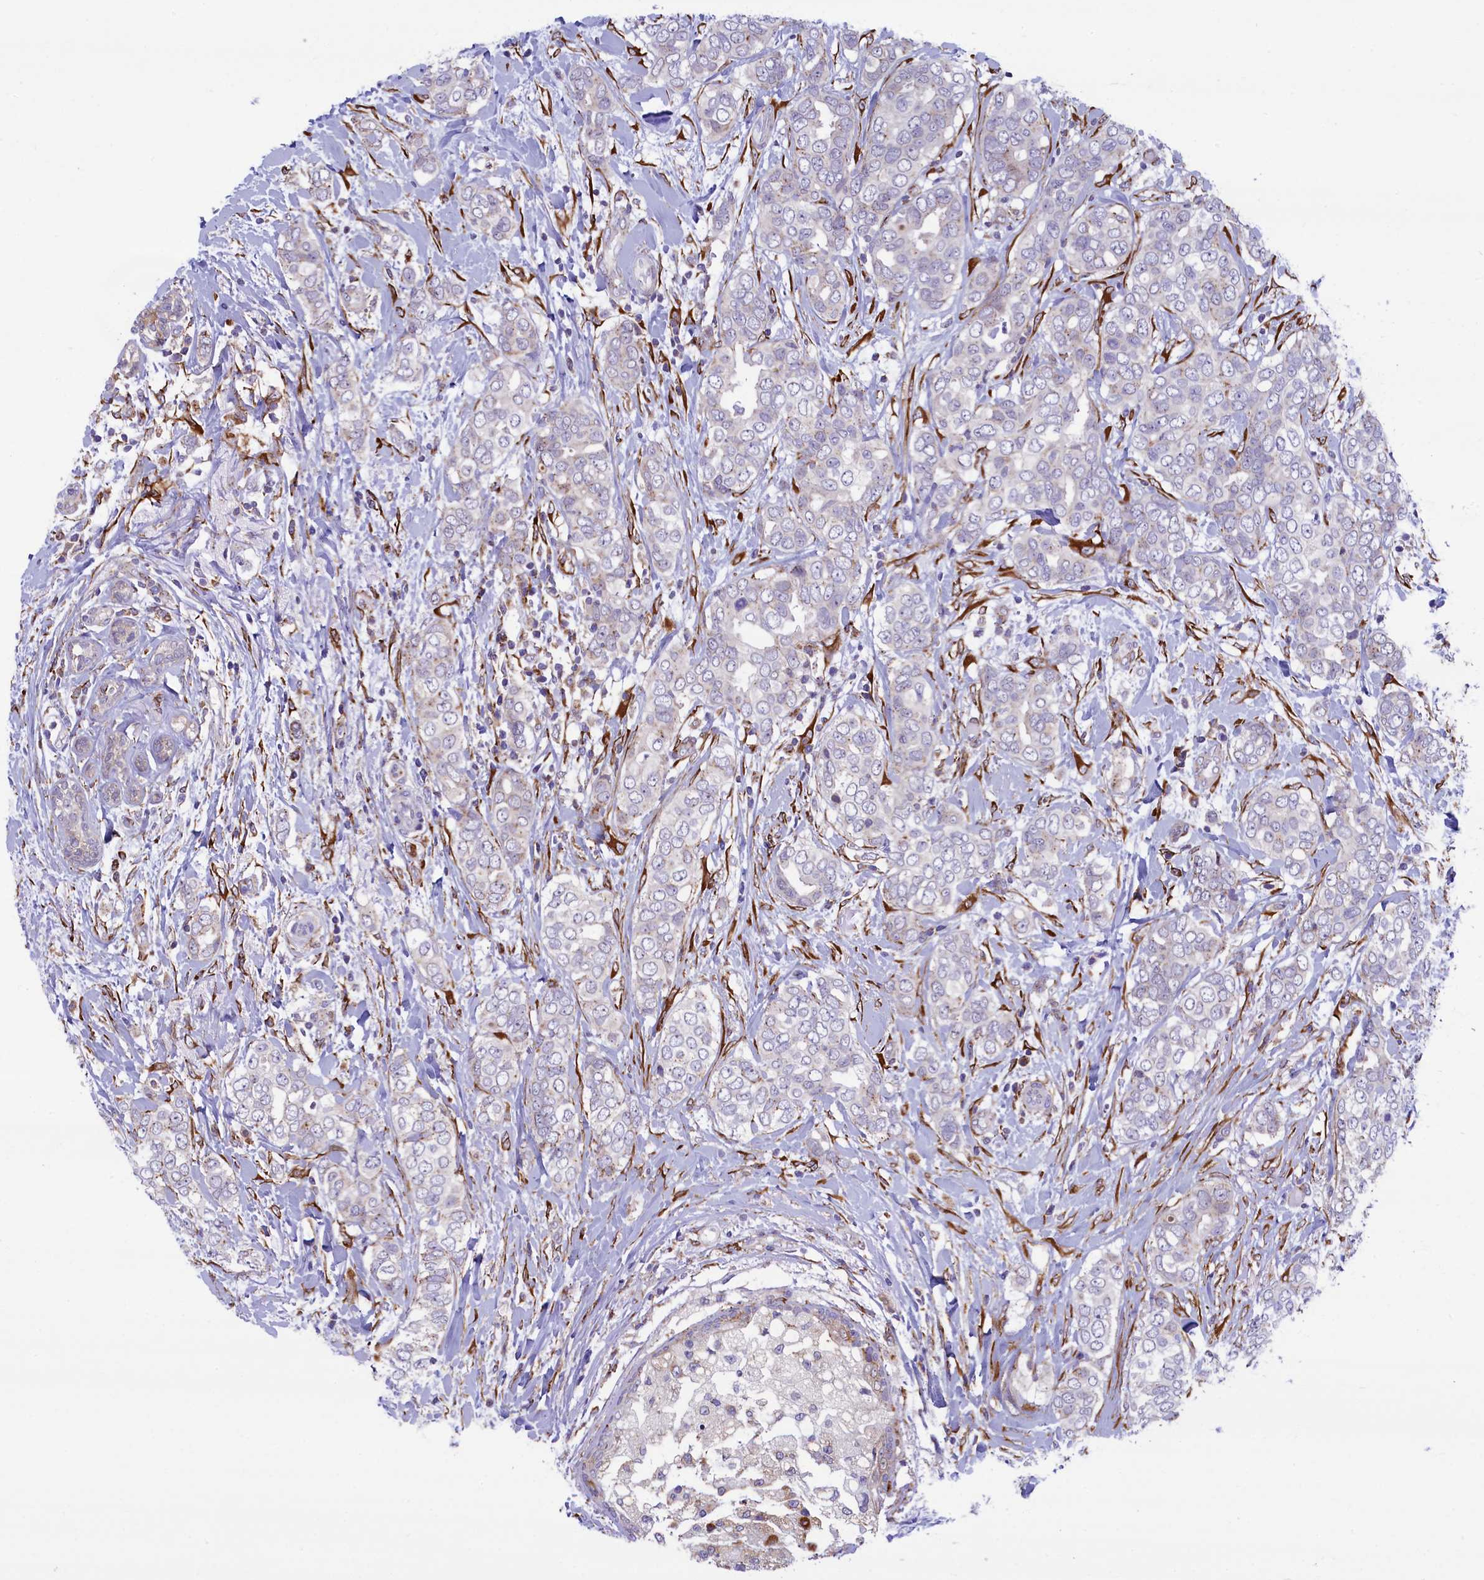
{"staining": {"intensity": "negative", "quantity": "none", "location": "none"}, "tissue": "breast cancer", "cell_type": "Tumor cells", "image_type": "cancer", "snomed": [{"axis": "morphology", "description": "Lobular carcinoma"}, {"axis": "topography", "description": "Breast"}], "caption": "Micrograph shows no protein expression in tumor cells of breast cancer (lobular carcinoma) tissue.", "gene": "MAN2B1", "patient": {"sex": "female", "age": 51}}